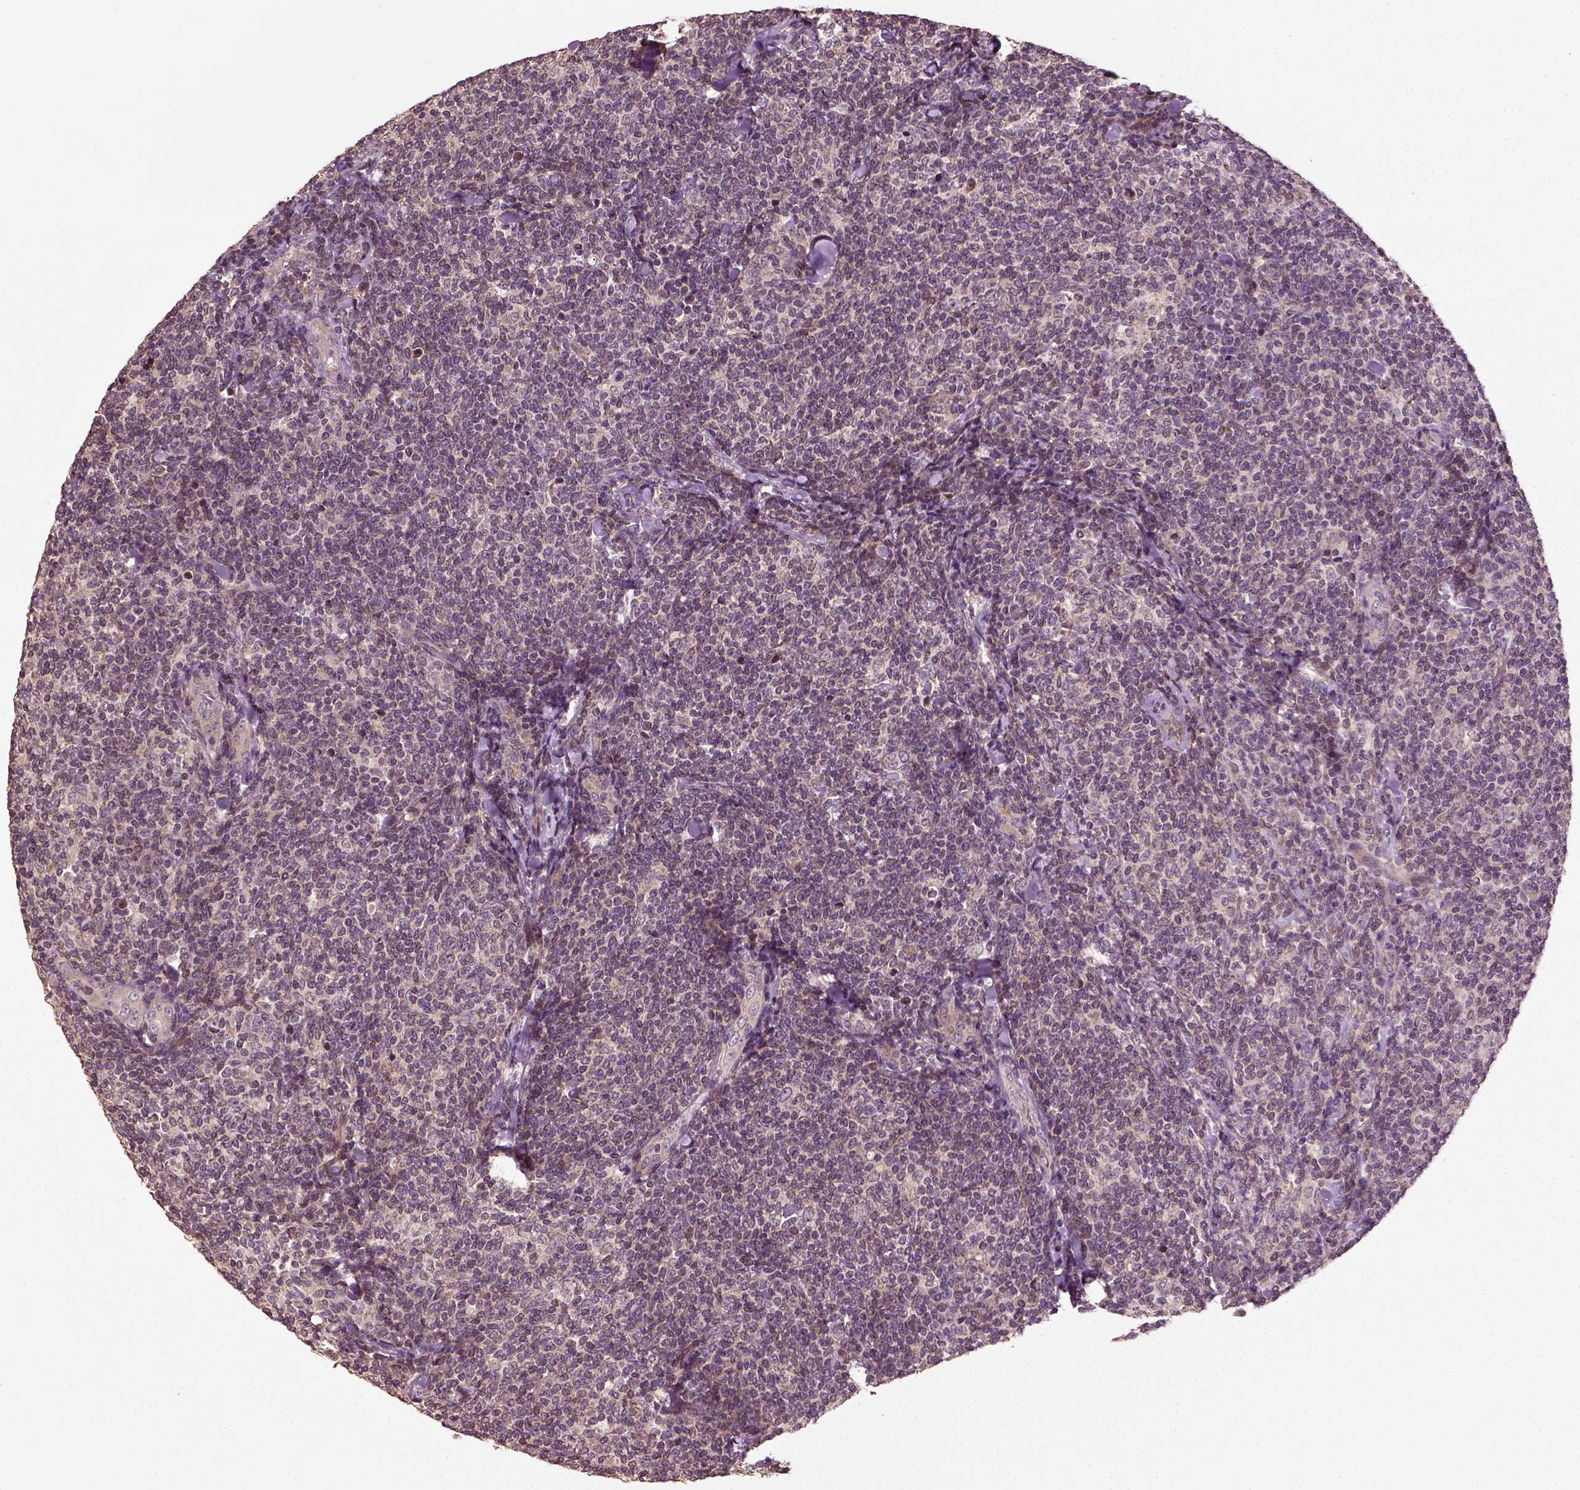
{"staining": {"intensity": "negative", "quantity": "none", "location": "none"}, "tissue": "lymphoma", "cell_type": "Tumor cells", "image_type": "cancer", "snomed": [{"axis": "morphology", "description": "Malignant lymphoma, non-Hodgkin's type, Low grade"}, {"axis": "topography", "description": "Lymph node"}], "caption": "An image of human lymphoma is negative for staining in tumor cells.", "gene": "ERV3-1", "patient": {"sex": "female", "age": 56}}